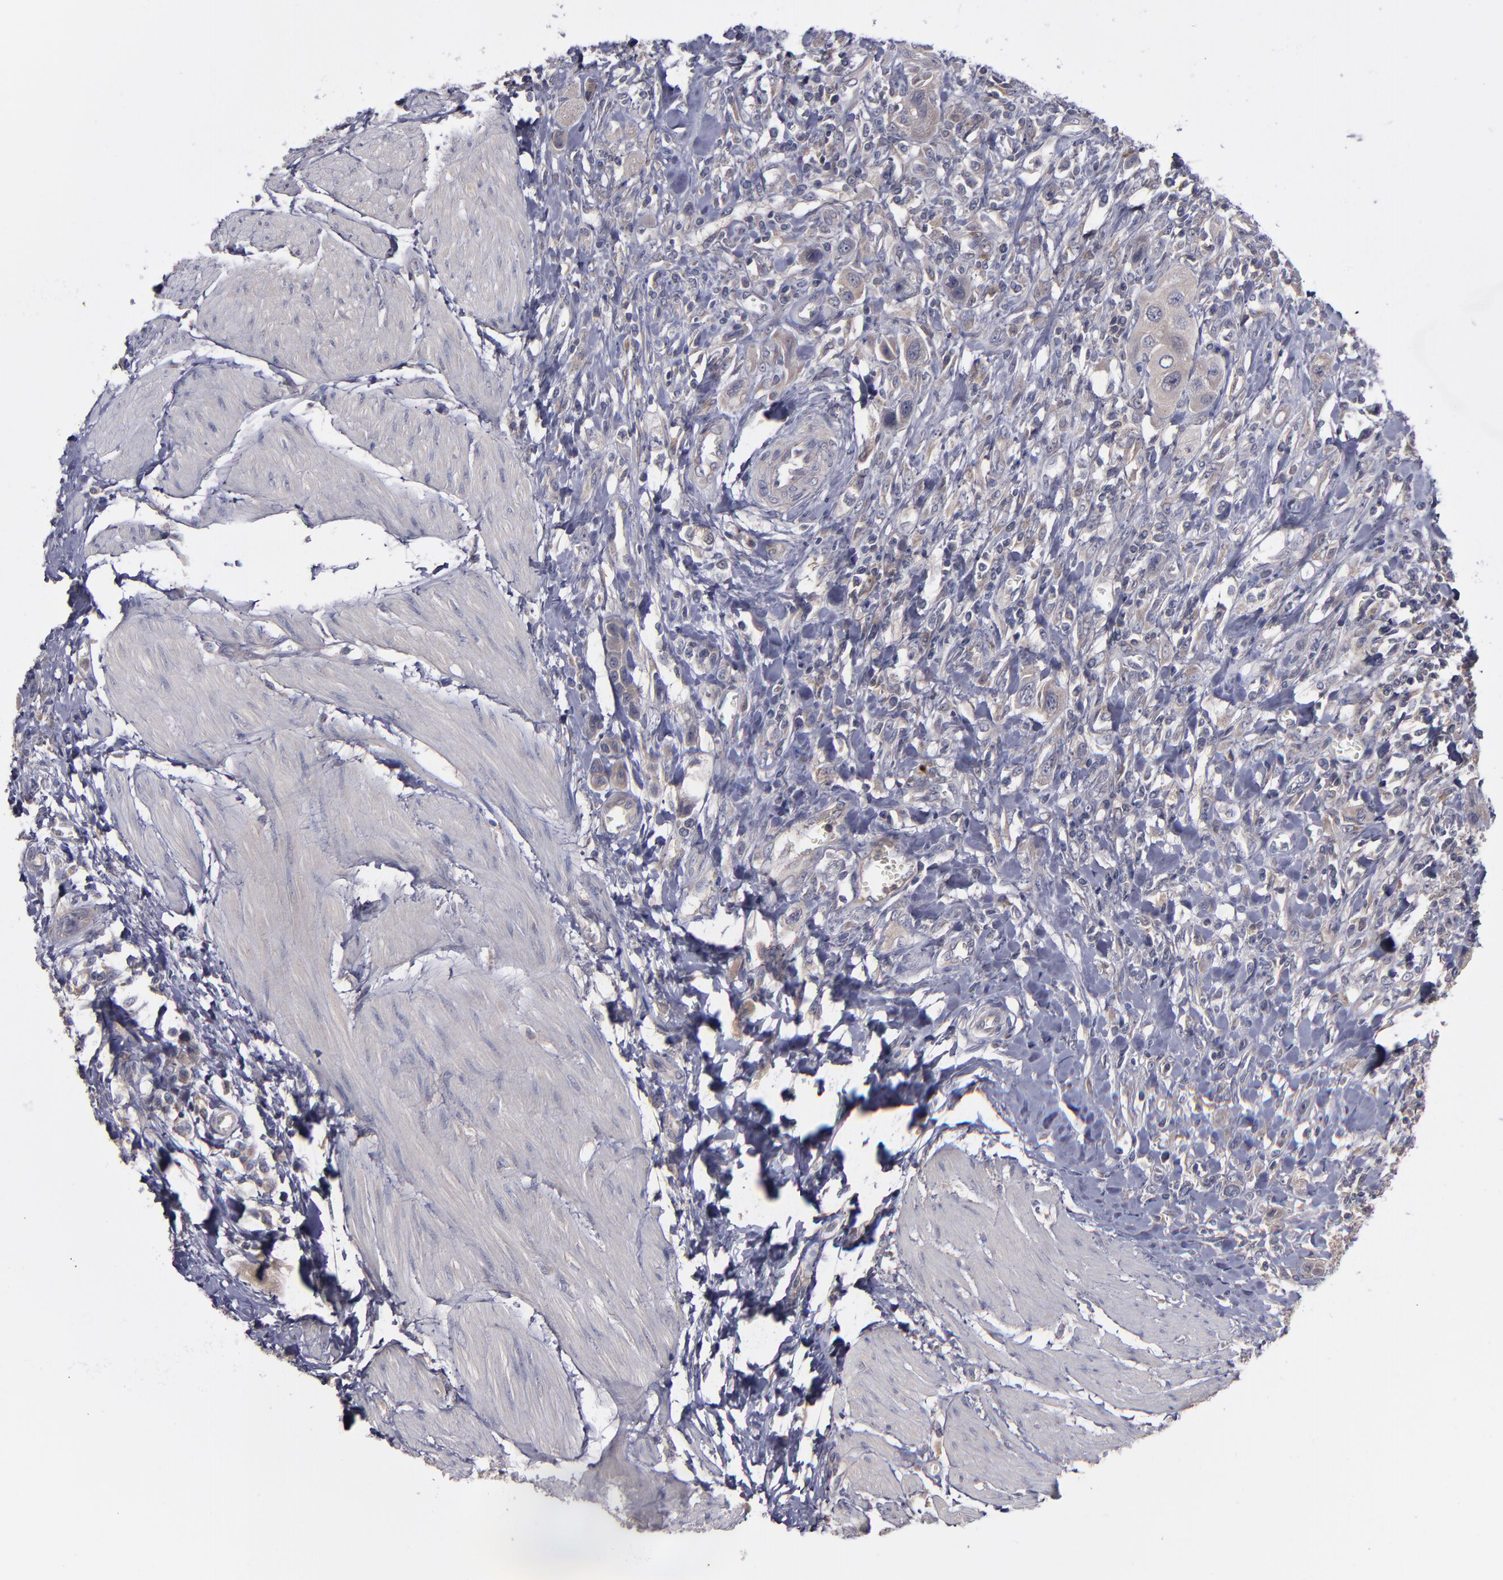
{"staining": {"intensity": "moderate", "quantity": ">75%", "location": "cytoplasmic/membranous"}, "tissue": "urothelial cancer", "cell_type": "Tumor cells", "image_type": "cancer", "snomed": [{"axis": "morphology", "description": "Urothelial carcinoma, High grade"}, {"axis": "topography", "description": "Urinary bladder"}], "caption": "Immunohistochemistry (DAB (3,3'-diaminobenzidine)) staining of urothelial cancer reveals moderate cytoplasmic/membranous protein positivity in approximately >75% of tumor cells. The staining is performed using DAB brown chromogen to label protein expression. The nuclei are counter-stained blue using hematoxylin.", "gene": "MMP11", "patient": {"sex": "male", "age": 50}}